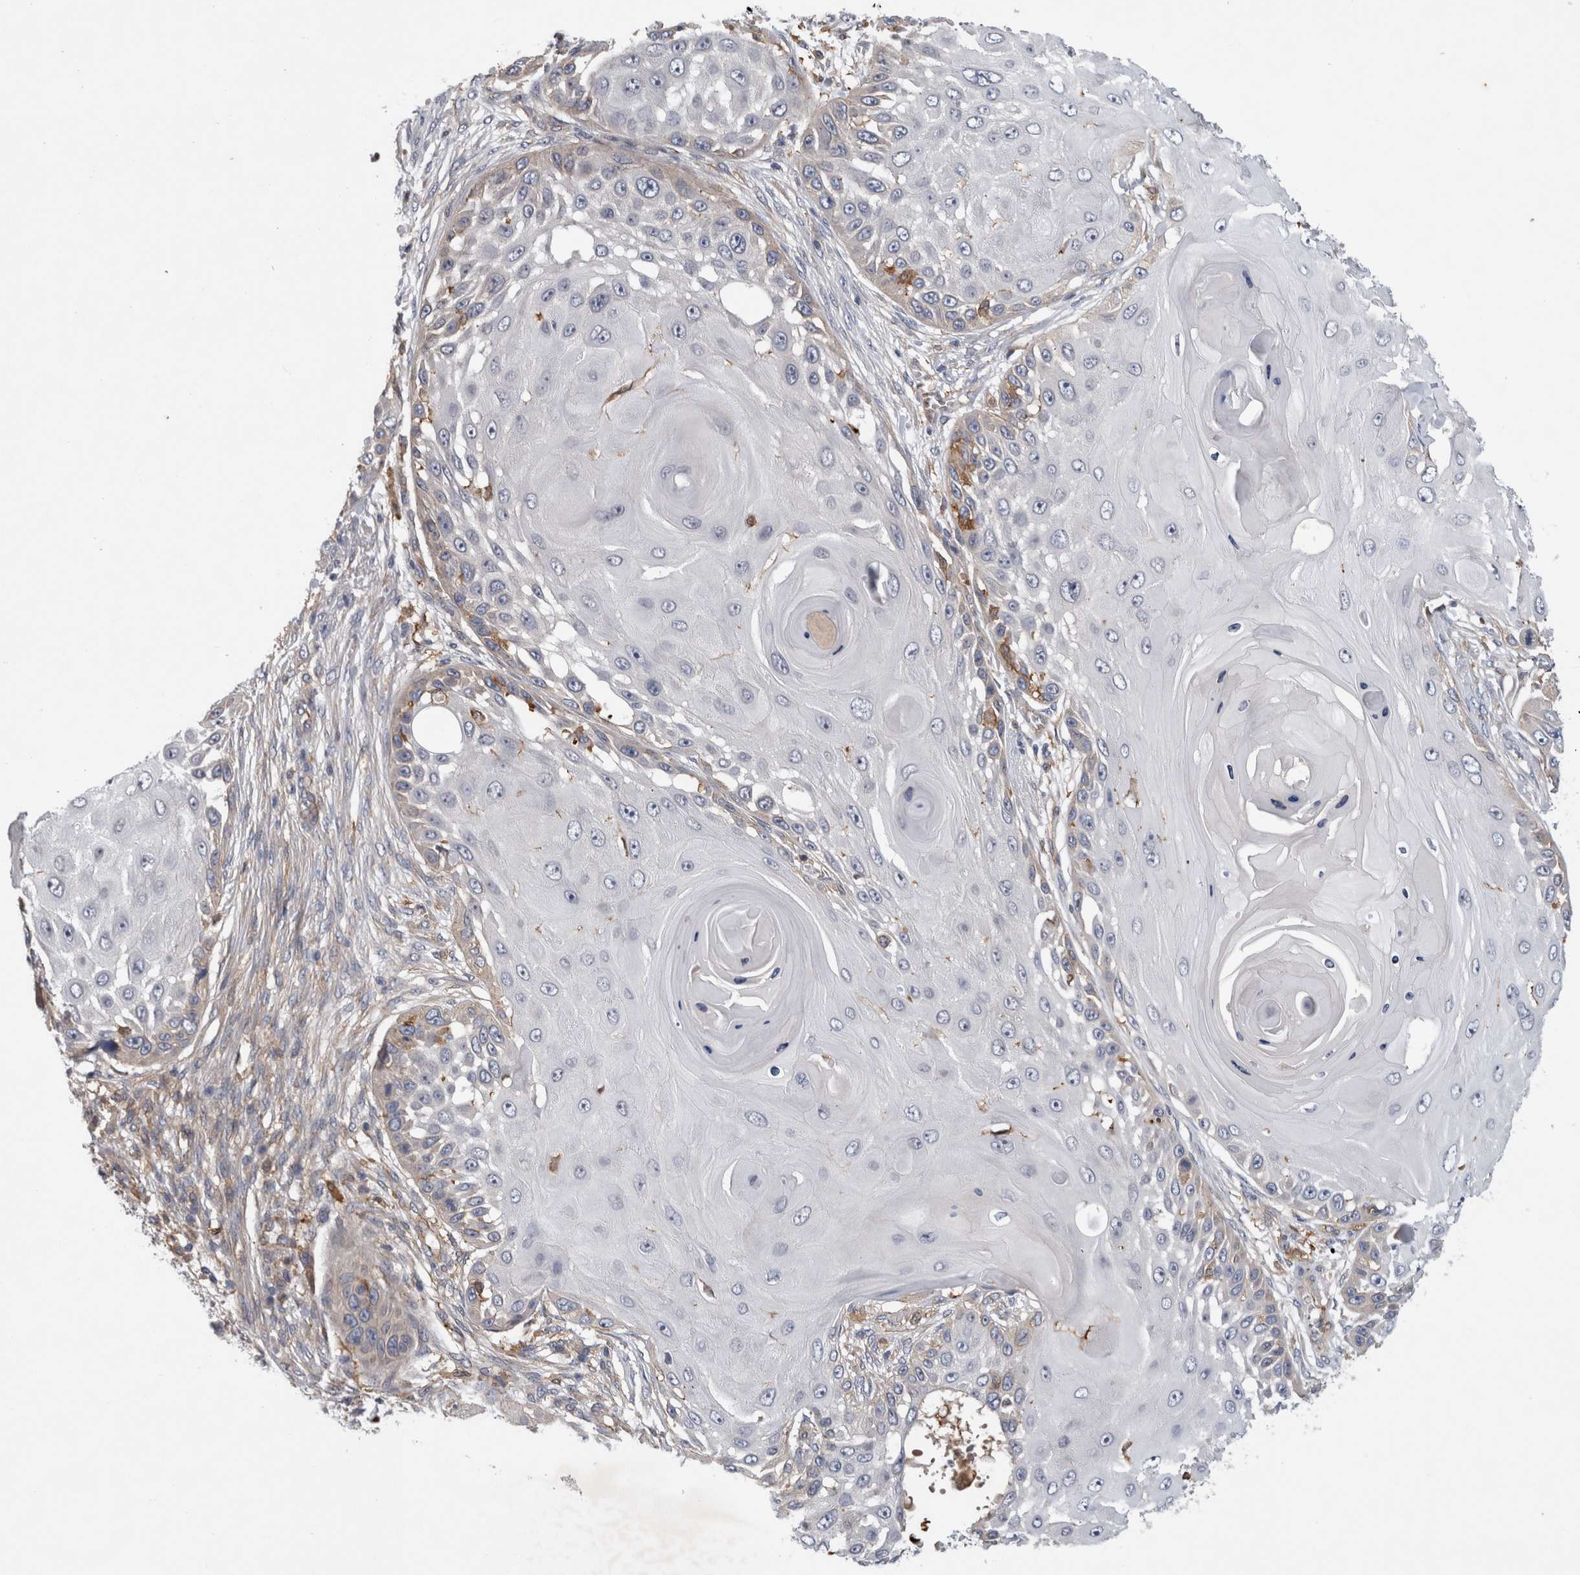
{"staining": {"intensity": "negative", "quantity": "none", "location": "none"}, "tissue": "skin cancer", "cell_type": "Tumor cells", "image_type": "cancer", "snomed": [{"axis": "morphology", "description": "Squamous cell carcinoma, NOS"}, {"axis": "topography", "description": "Skin"}], "caption": "High power microscopy image of an immunohistochemistry histopathology image of skin cancer, revealing no significant expression in tumor cells.", "gene": "ANKFY1", "patient": {"sex": "female", "age": 44}}